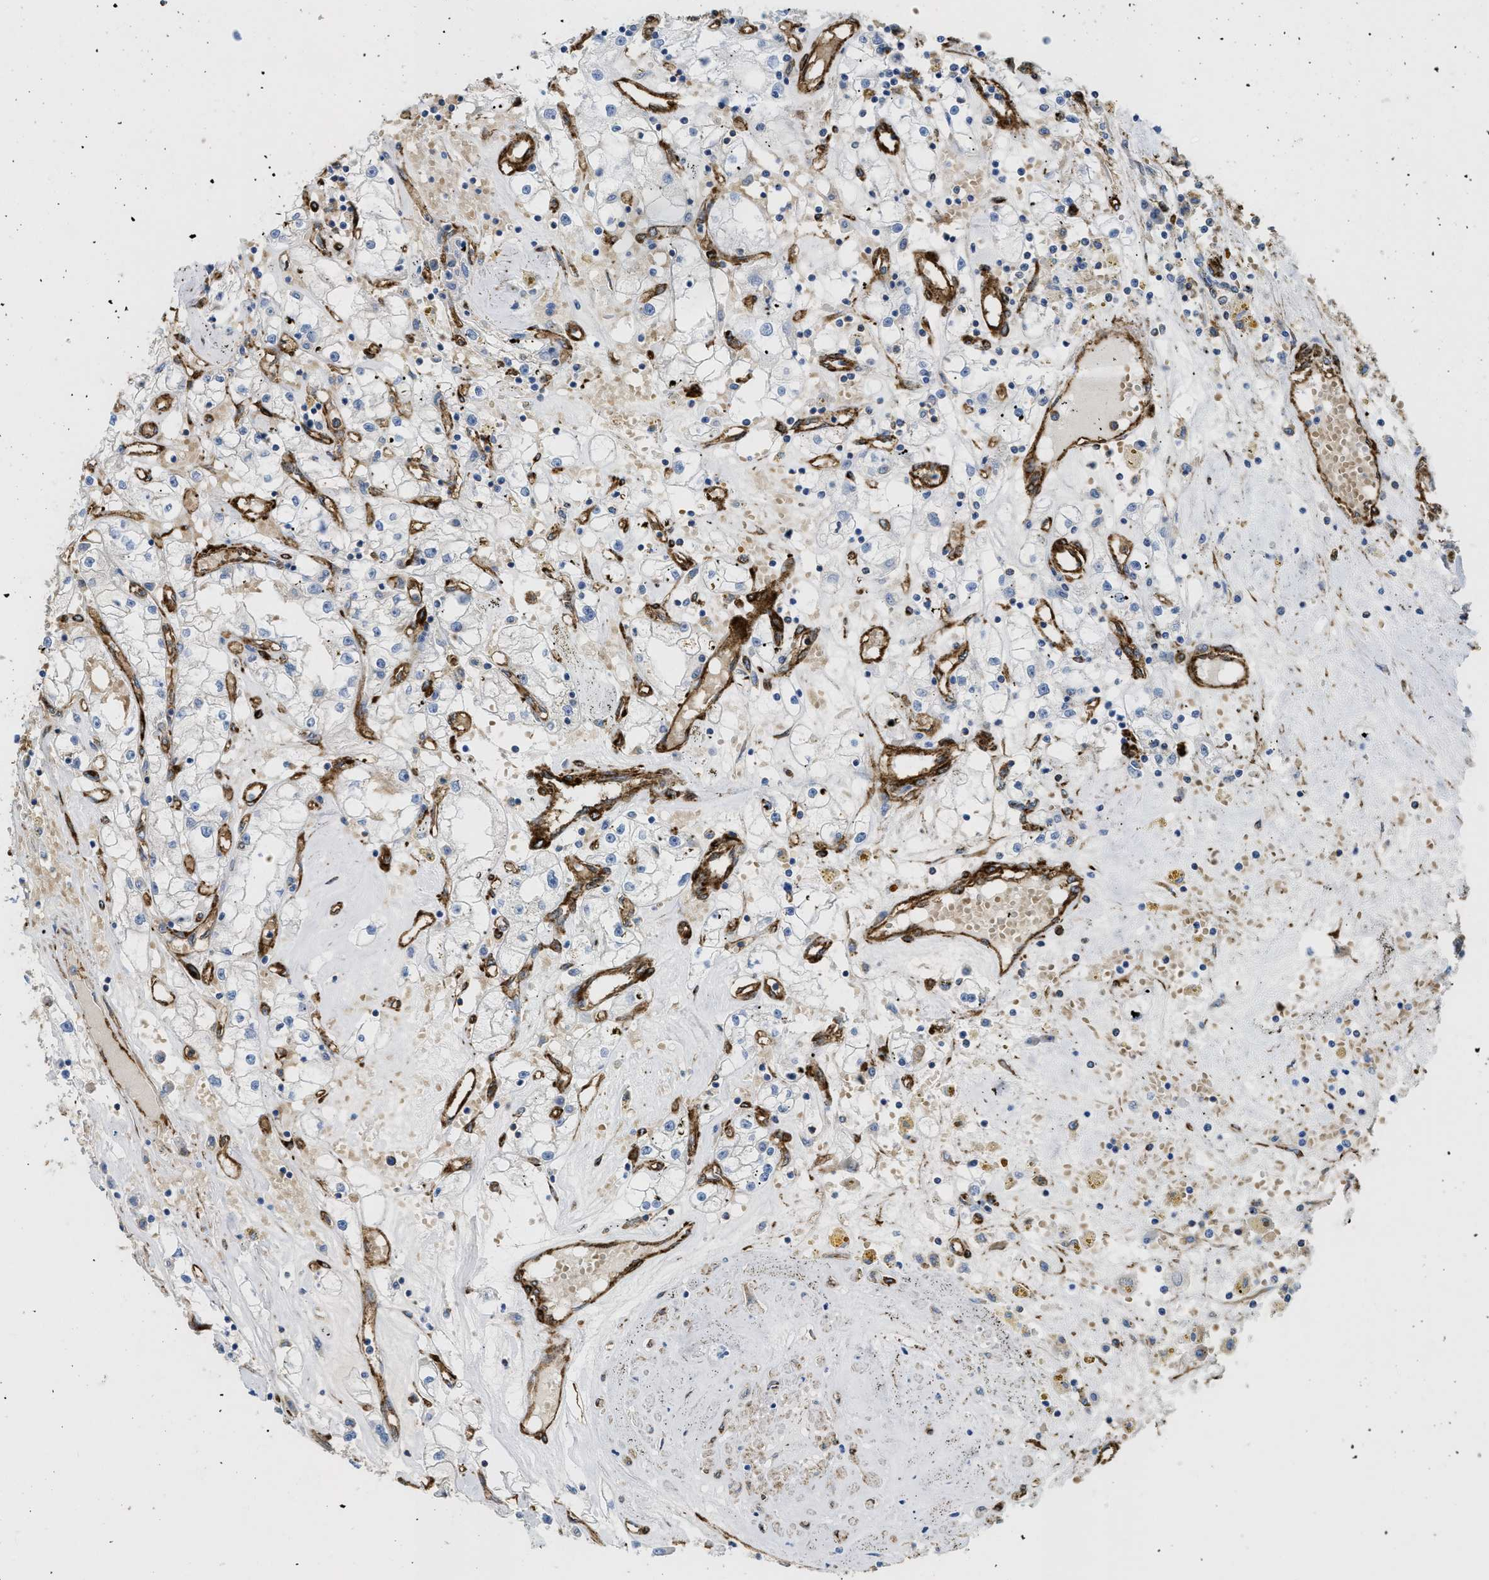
{"staining": {"intensity": "negative", "quantity": "none", "location": "none"}, "tissue": "renal cancer", "cell_type": "Tumor cells", "image_type": "cancer", "snomed": [{"axis": "morphology", "description": "Adenocarcinoma, NOS"}, {"axis": "topography", "description": "Kidney"}], "caption": "High power microscopy image of an immunohistochemistry (IHC) histopathology image of renal cancer (adenocarcinoma), revealing no significant expression in tumor cells.", "gene": "HIP1", "patient": {"sex": "male", "age": 56}}